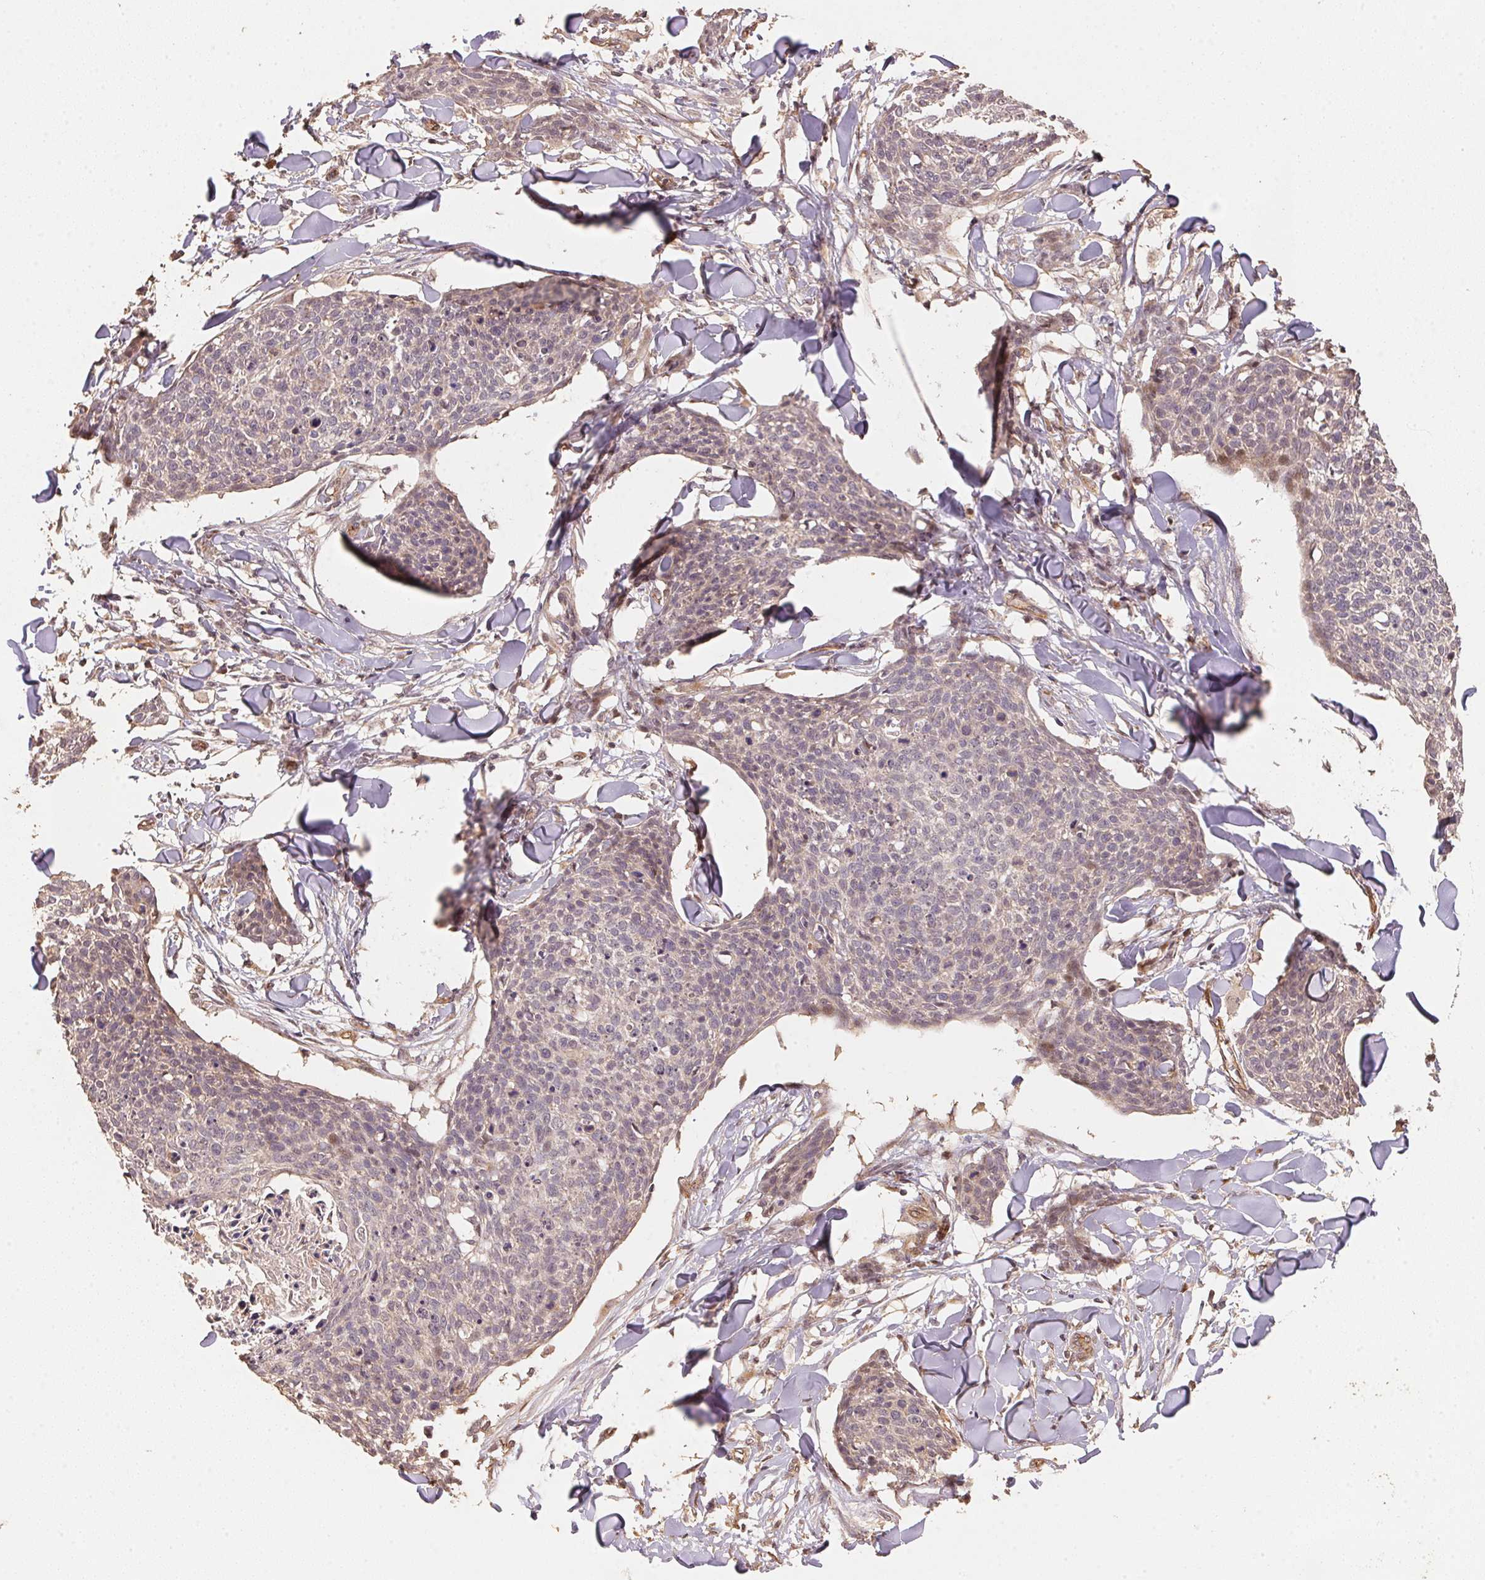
{"staining": {"intensity": "negative", "quantity": "none", "location": "none"}, "tissue": "skin cancer", "cell_type": "Tumor cells", "image_type": "cancer", "snomed": [{"axis": "morphology", "description": "Squamous cell carcinoma, NOS"}, {"axis": "topography", "description": "Skin"}, {"axis": "topography", "description": "Vulva"}], "caption": "A photomicrograph of human skin cancer is negative for staining in tumor cells.", "gene": "TMEM222", "patient": {"sex": "female", "age": 75}}